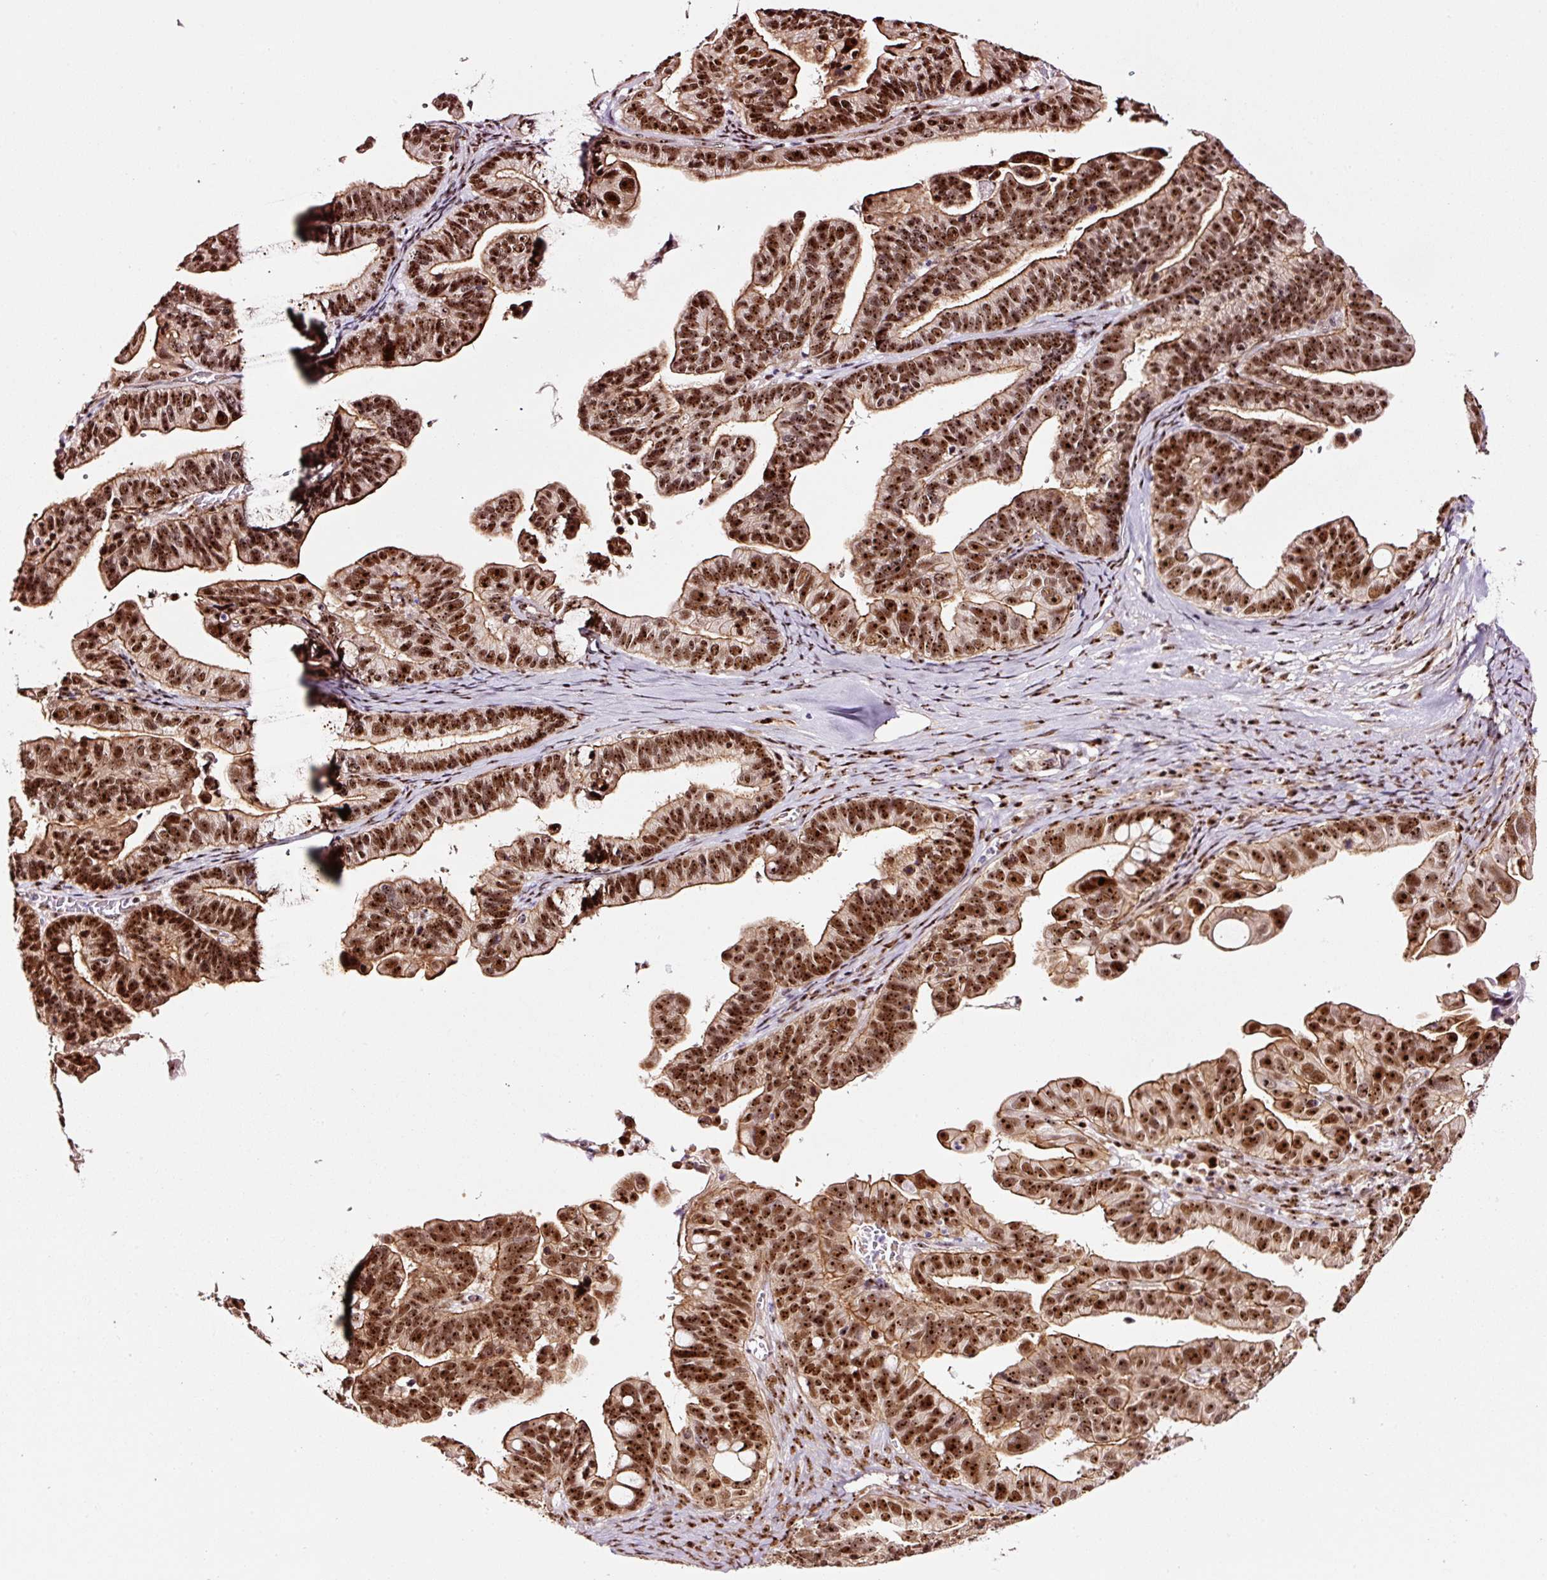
{"staining": {"intensity": "strong", "quantity": ">75%", "location": "cytoplasmic/membranous,nuclear"}, "tissue": "ovarian cancer", "cell_type": "Tumor cells", "image_type": "cancer", "snomed": [{"axis": "morphology", "description": "Cystadenocarcinoma, serous, NOS"}, {"axis": "topography", "description": "Ovary"}], "caption": "Approximately >75% of tumor cells in ovarian cancer (serous cystadenocarcinoma) show strong cytoplasmic/membranous and nuclear protein staining as visualized by brown immunohistochemical staining.", "gene": "GNL3", "patient": {"sex": "female", "age": 56}}